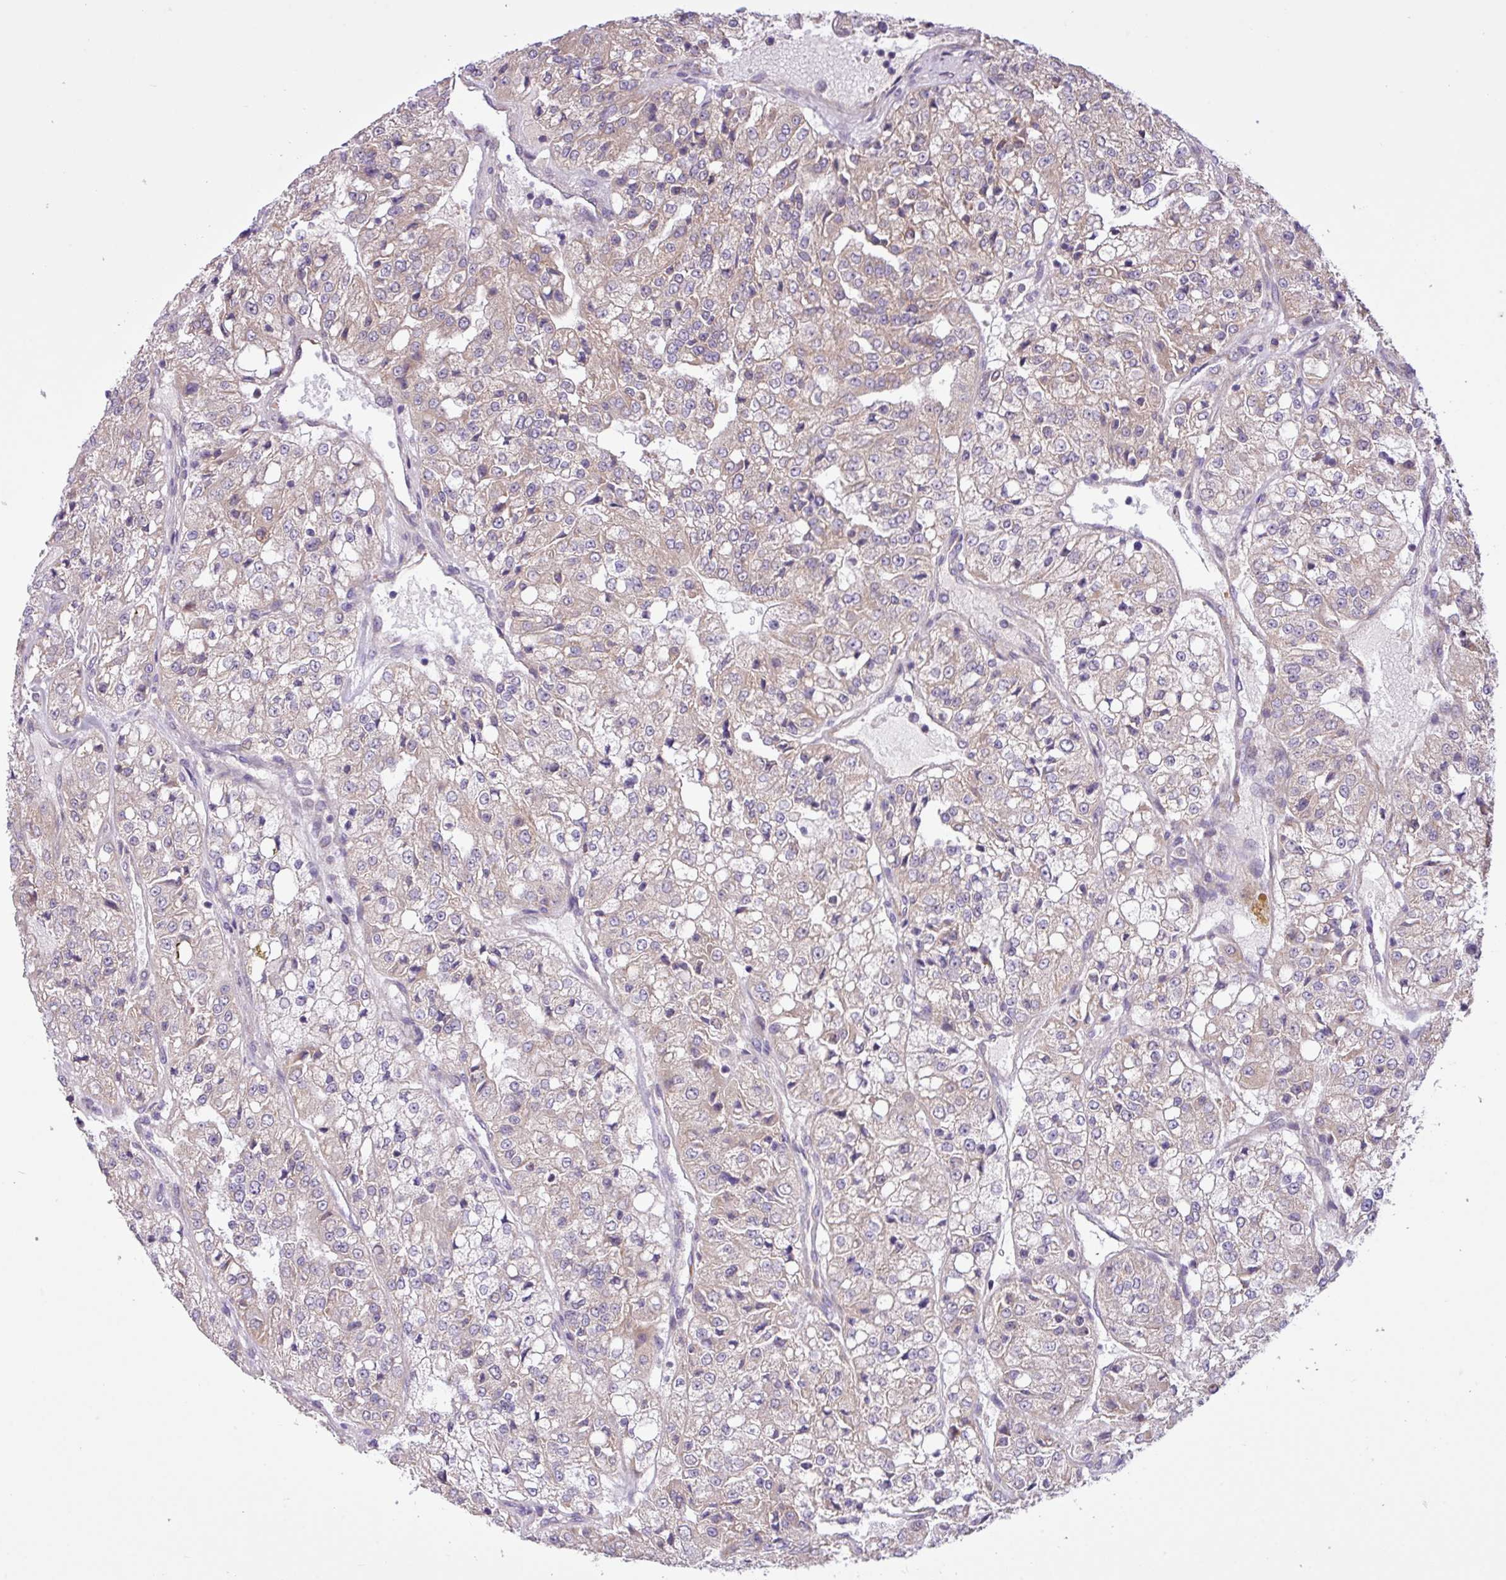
{"staining": {"intensity": "weak", "quantity": "<25%", "location": "cytoplasmic/membranous"}, "tissue": "renal cancer", "cell_type": "Tumor cells", "image_type": "cancer", "snomed": [{"axis": "morphology", "description": "Adenocarcinoma, NOS"}, {"axis": "topography", "description": "Kidney"}], "caption": "IHC histopathology image of human renal adenocarcinoma stained for a protein (brown), which exhibits no staining in tumor cells. Nuclei are stained in blue.", "gene": "TIMM10B", "patient": {"sex": "female", "age": 63}}